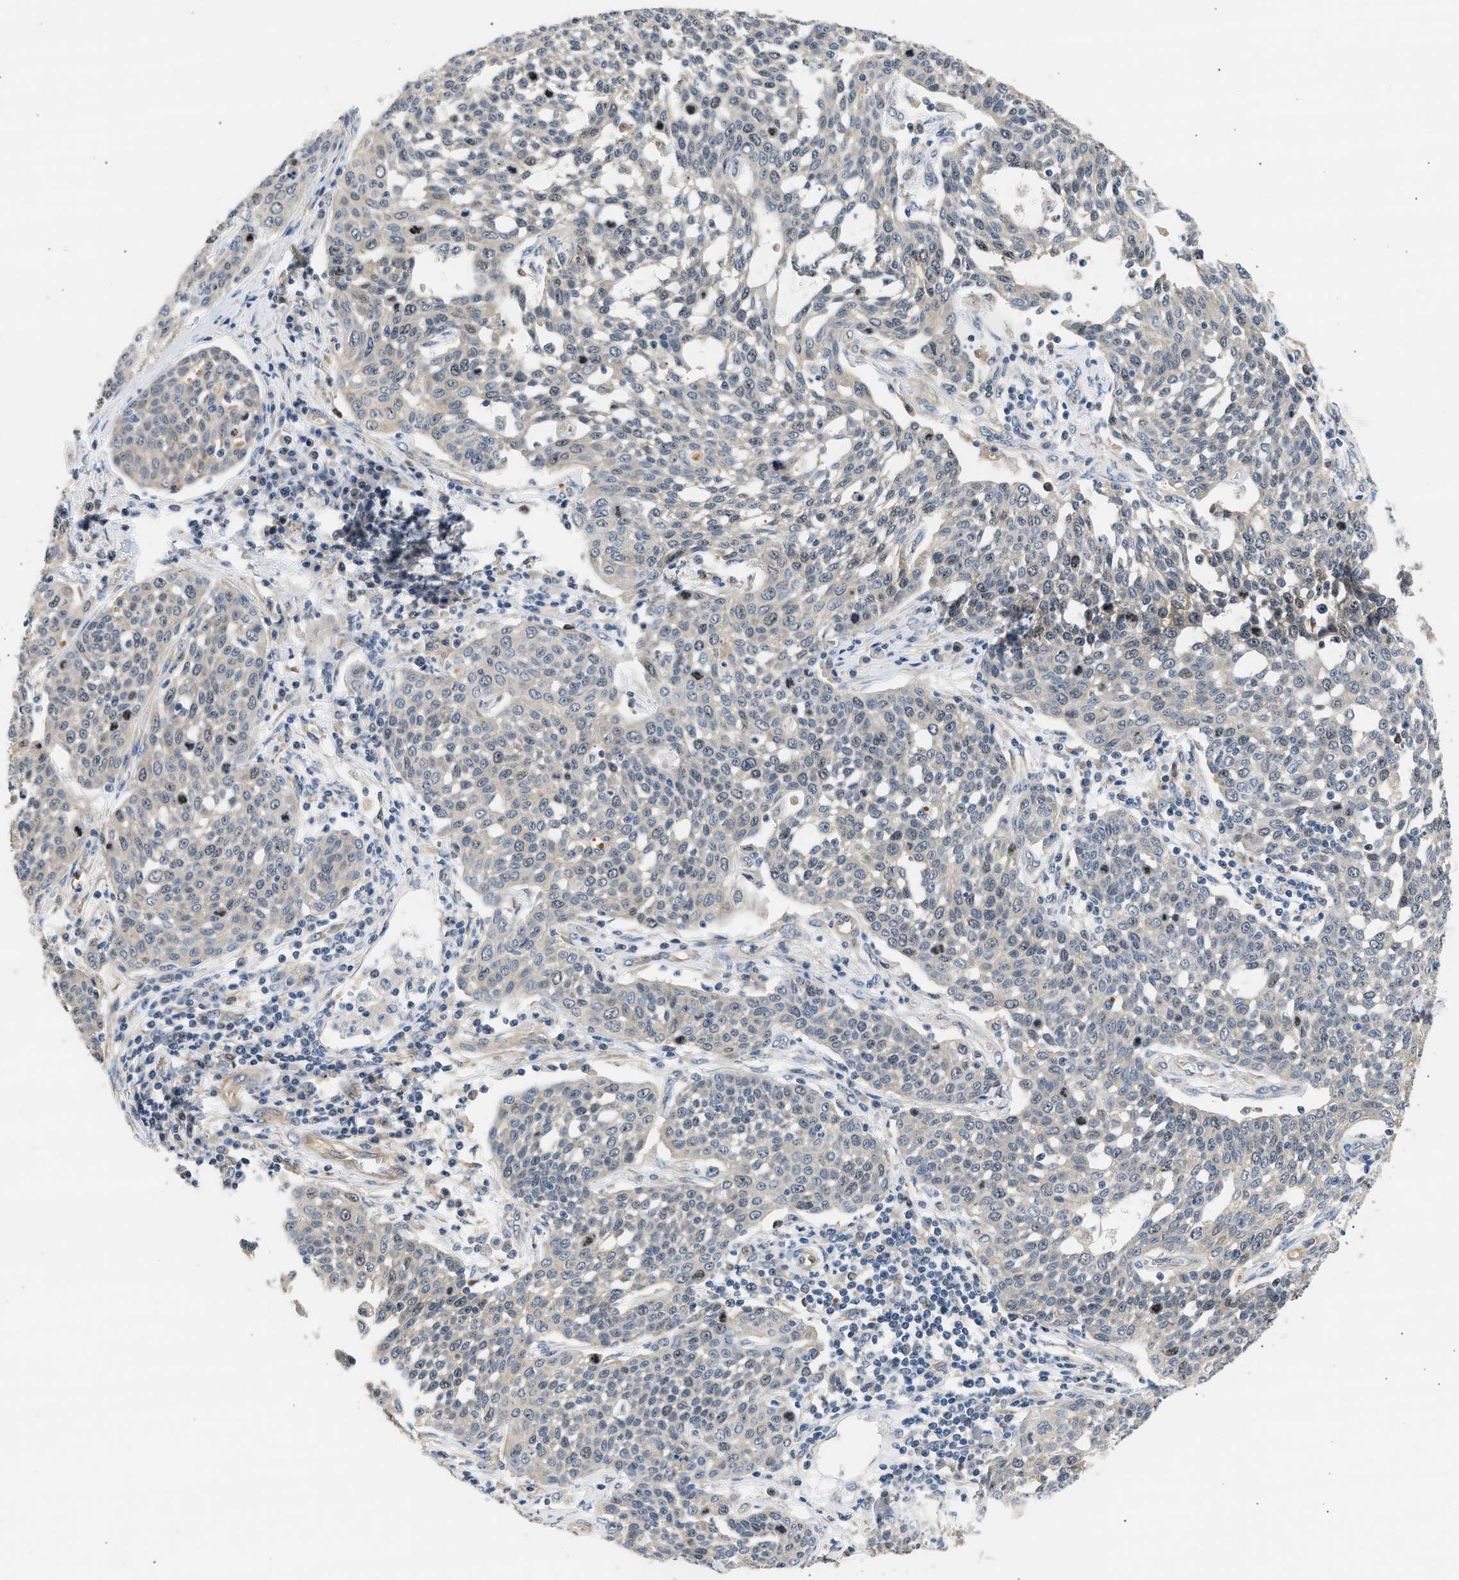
{"staining": {"intensity": "negative", "quantity": "none", "location": "none"}, "tissue": "cervical cancer", "cell_type": "Tumor cells", "image_type": "cancer", "snomed": [{"axis": "morphology", "description": "Squamous cell carcinoma, NOS"}, {"axis": "topography", "description": "Cervix"}], "caption": "Protein analysis of cervical squamous cell carcinoma exhibits no significant staining in tumor cells.", "gene": "WDR31", "patient": {"sex": "female", "age": 34}}